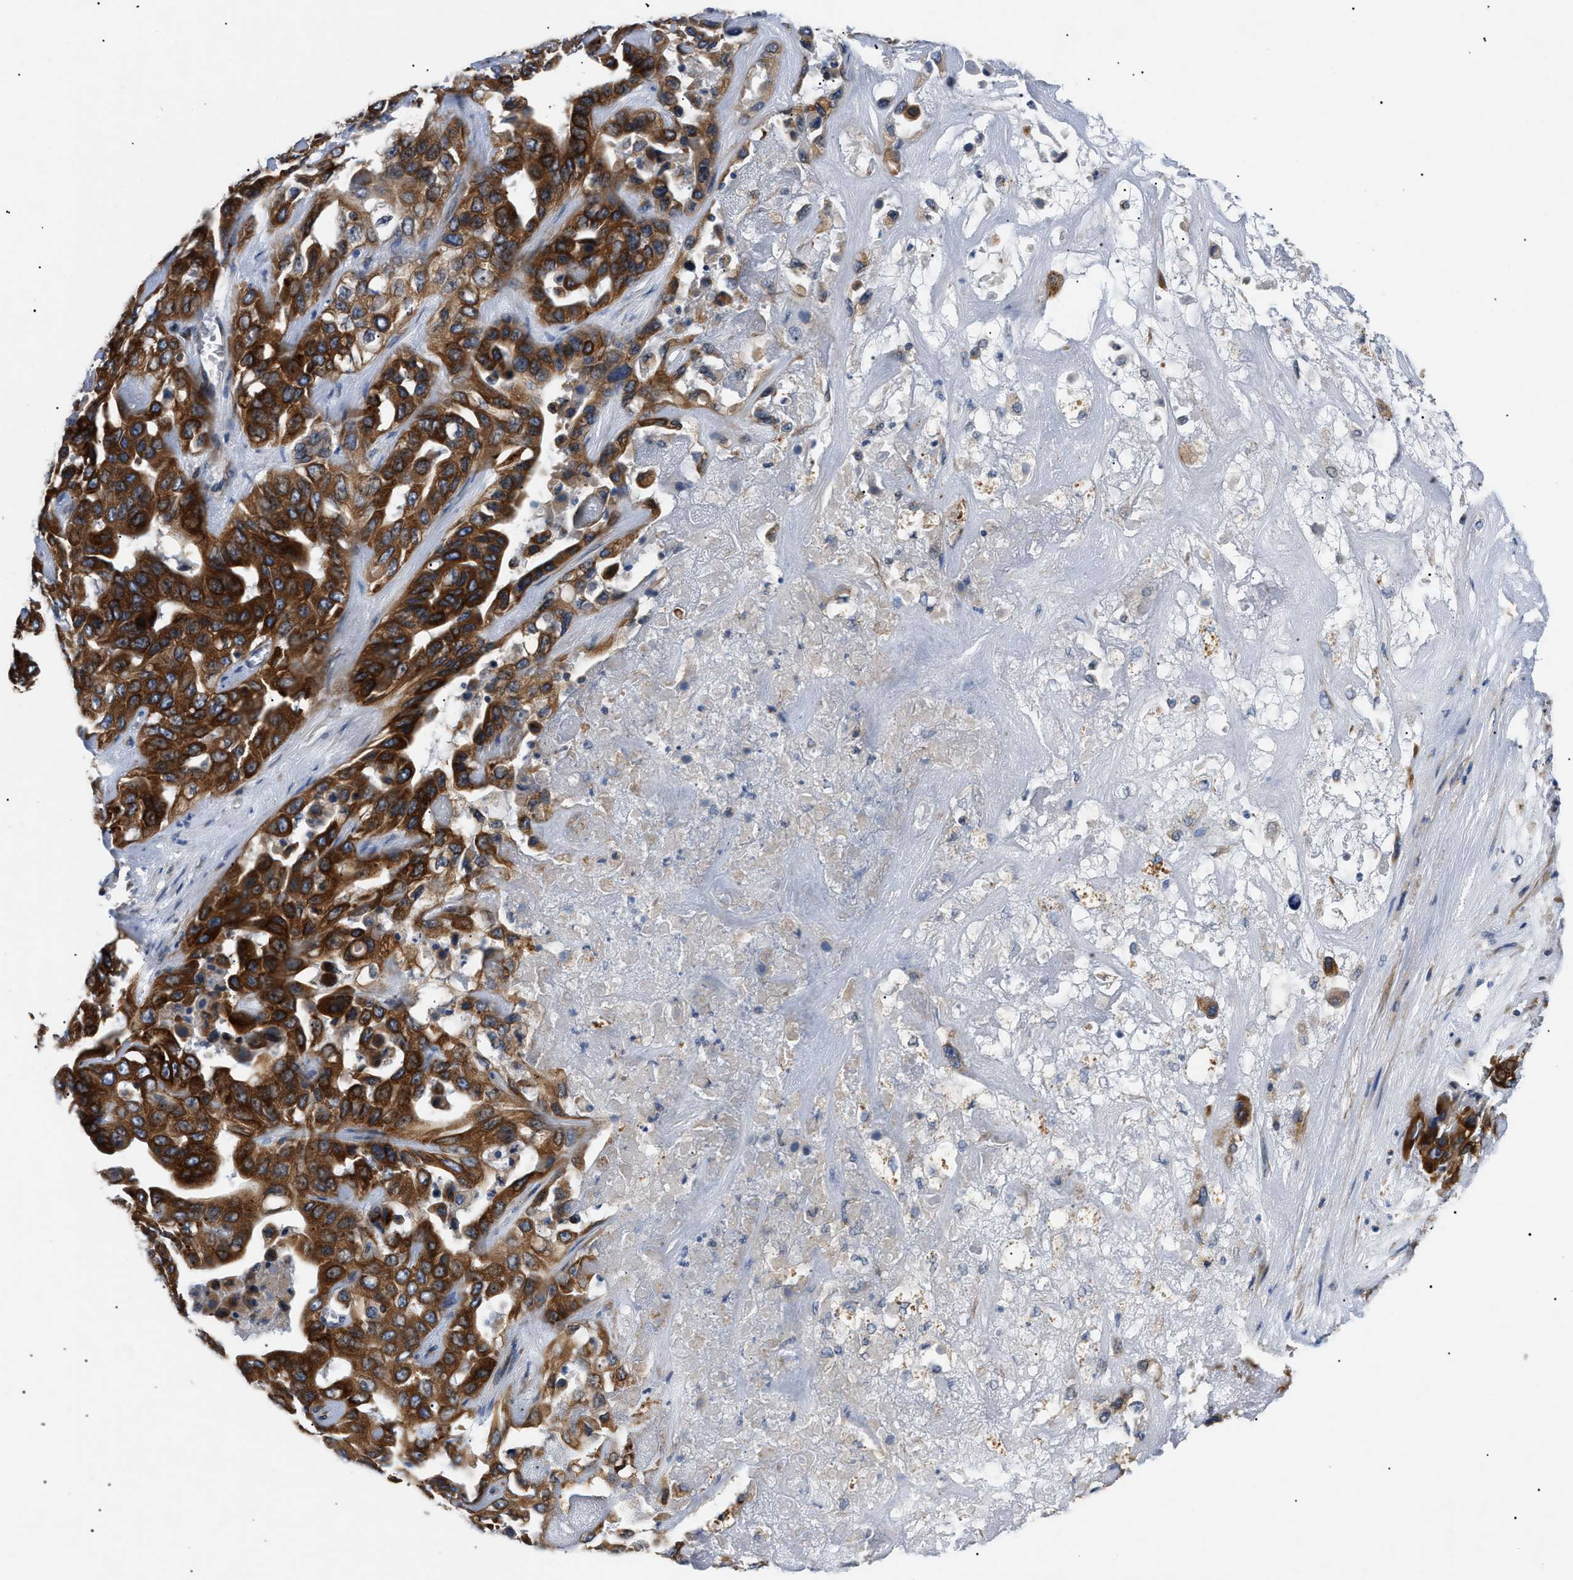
{"staining": {"intensity": "strong", "quantity": ">75%", "location": "cytoplasmic/membranous"}, "tissue": "liver cancer", "cell_type": "Tumor cells", "image_type": "cancer", "snomed": [{"axis": "morphology", "description": "Cholangiocarcinoma"}, {"axis": "topography", "description": "Liver"}], "caption": "Strong cytoplasmic/membranous protein staining is seen in about >75% of tumor cells in liver cancer (cholangiocarcinoma). (IHC, brightfield microscopy, high magnification).", "gene": "DERL1", "patient": {"sex": "female", "age": 52}}